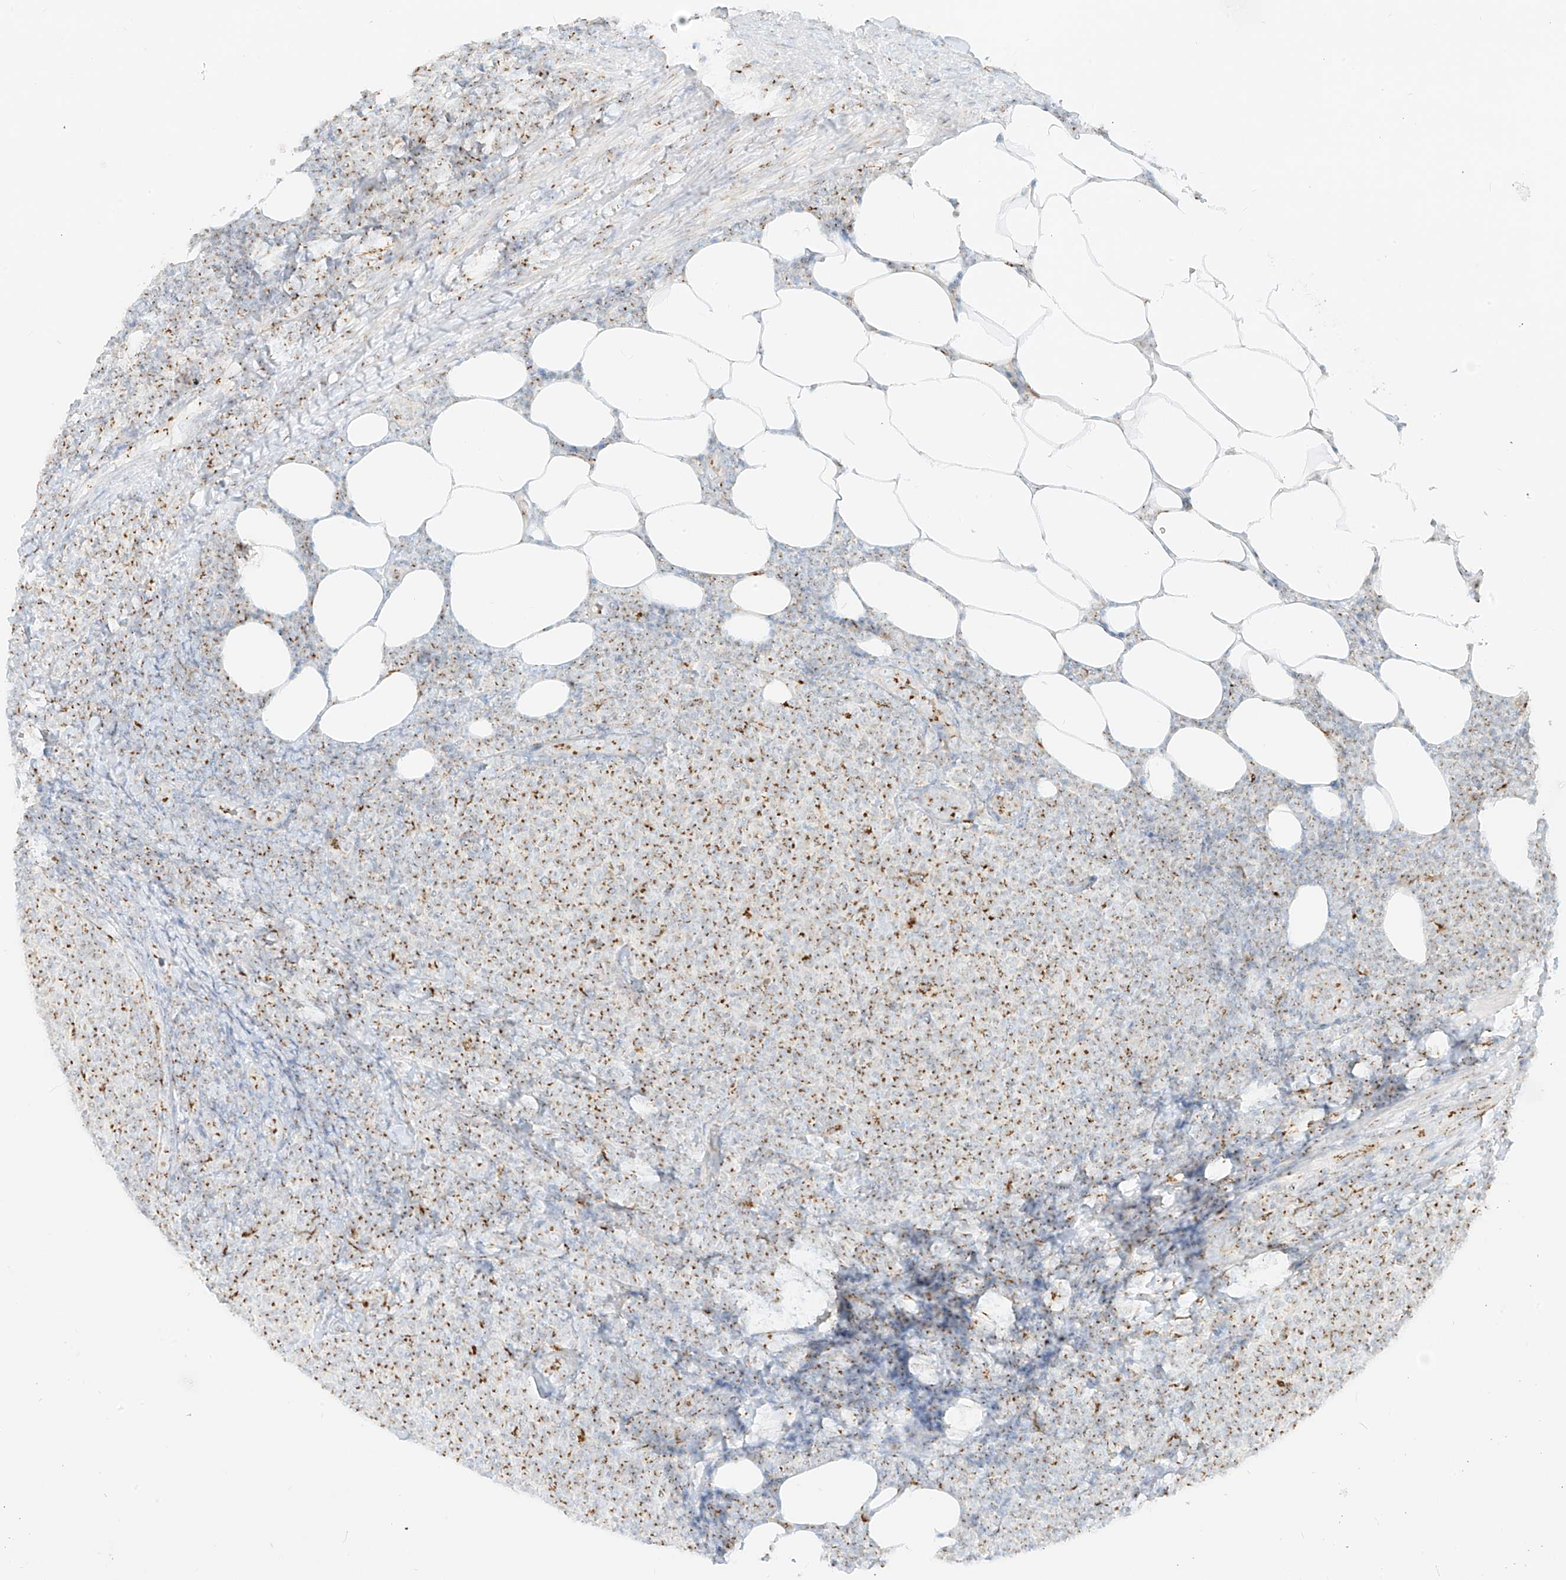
{"staining": {"intensity": "moderate", "quantity": ">75%", "location": "cytoplasmic/membranous"}, "tissue": "lymphoma", "cell_type": "Tumor cells", "image_type": "cancer", "snomed": [{"axis": "morphology", "description": "Malignant lymphoma, non-Hodgkin's type, Low grade"}, {"axis": "topography", "description": "Lymph node"}], "caption": "Immunohistochemical staining of human malignant lymphoma, non-Hodgkin's type (low-grade) displays medium levels of moderate cytoplasmic/membranous positivity in approximately >75% of tumor cells. The staining was performed using DAB, with brown indicating positive protein expression. Nuclei are stained blue with hematoxylin.", "gene": "TMEM87B", "patient": {"sex": "male", "age": 66}}